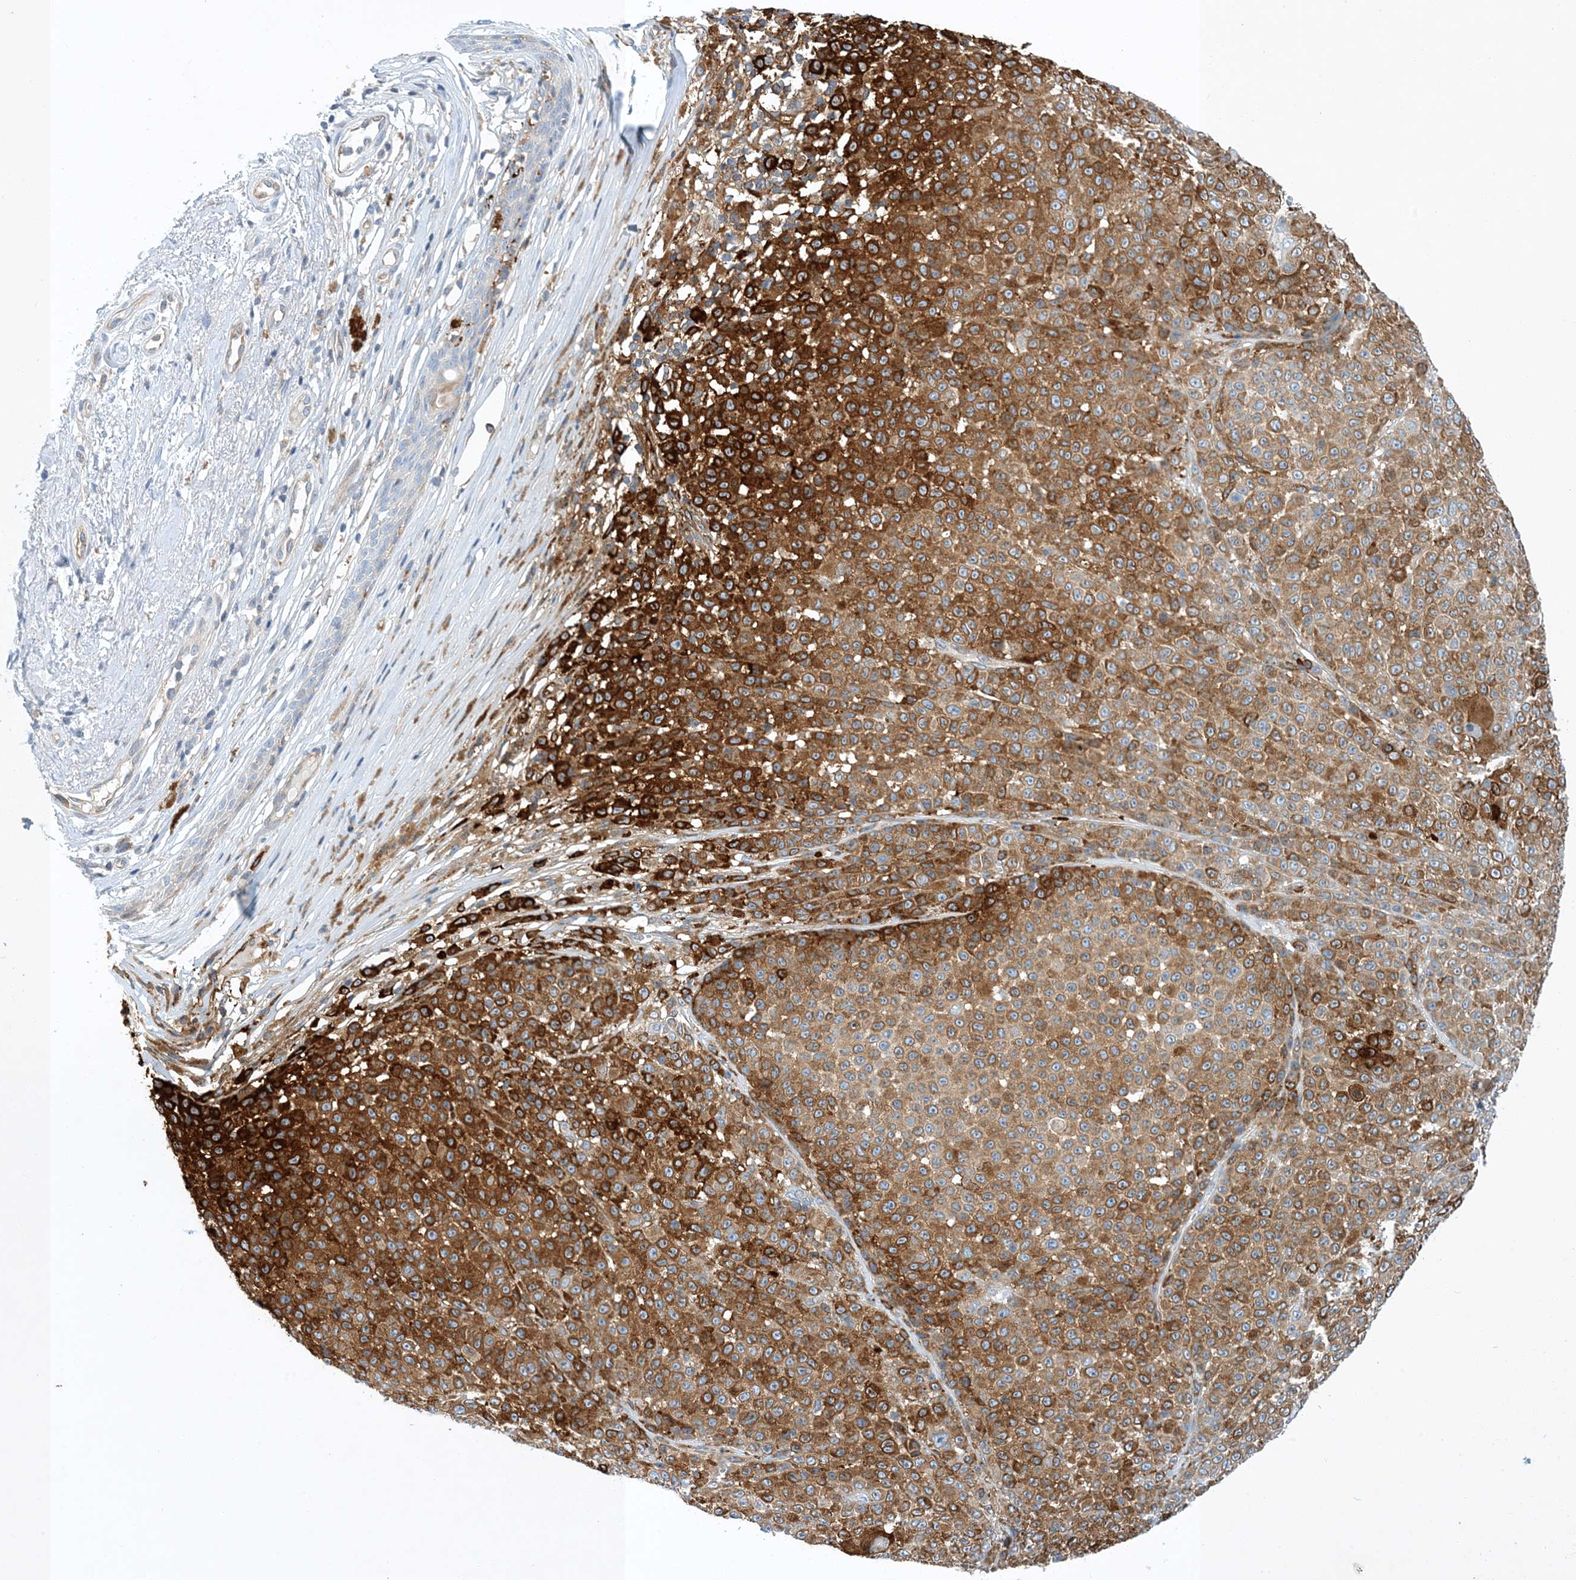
{"staining": {"intensity": "strong", "quantity": ">75%", "location": "cytoplasmic/membranous"}, "tissue": "melanoma", "cell_type": "Tumor cells", "image_type": "cancer", "snomed": [{"axis": "morphology", "description": "Malignant melanoma, NOS"}, {"axis": "topography", "description": "Skin"}], "caption": "Immunohistochemistry photomicrograph of malignant melanoma stained for a protein (brown), which demonstrates high levels of strong cytoplasmic/membranous expression in approximately >75% of tumor cells.", "gene": "PCDHA2", "patient": {"sex": "female", "age": 94}}